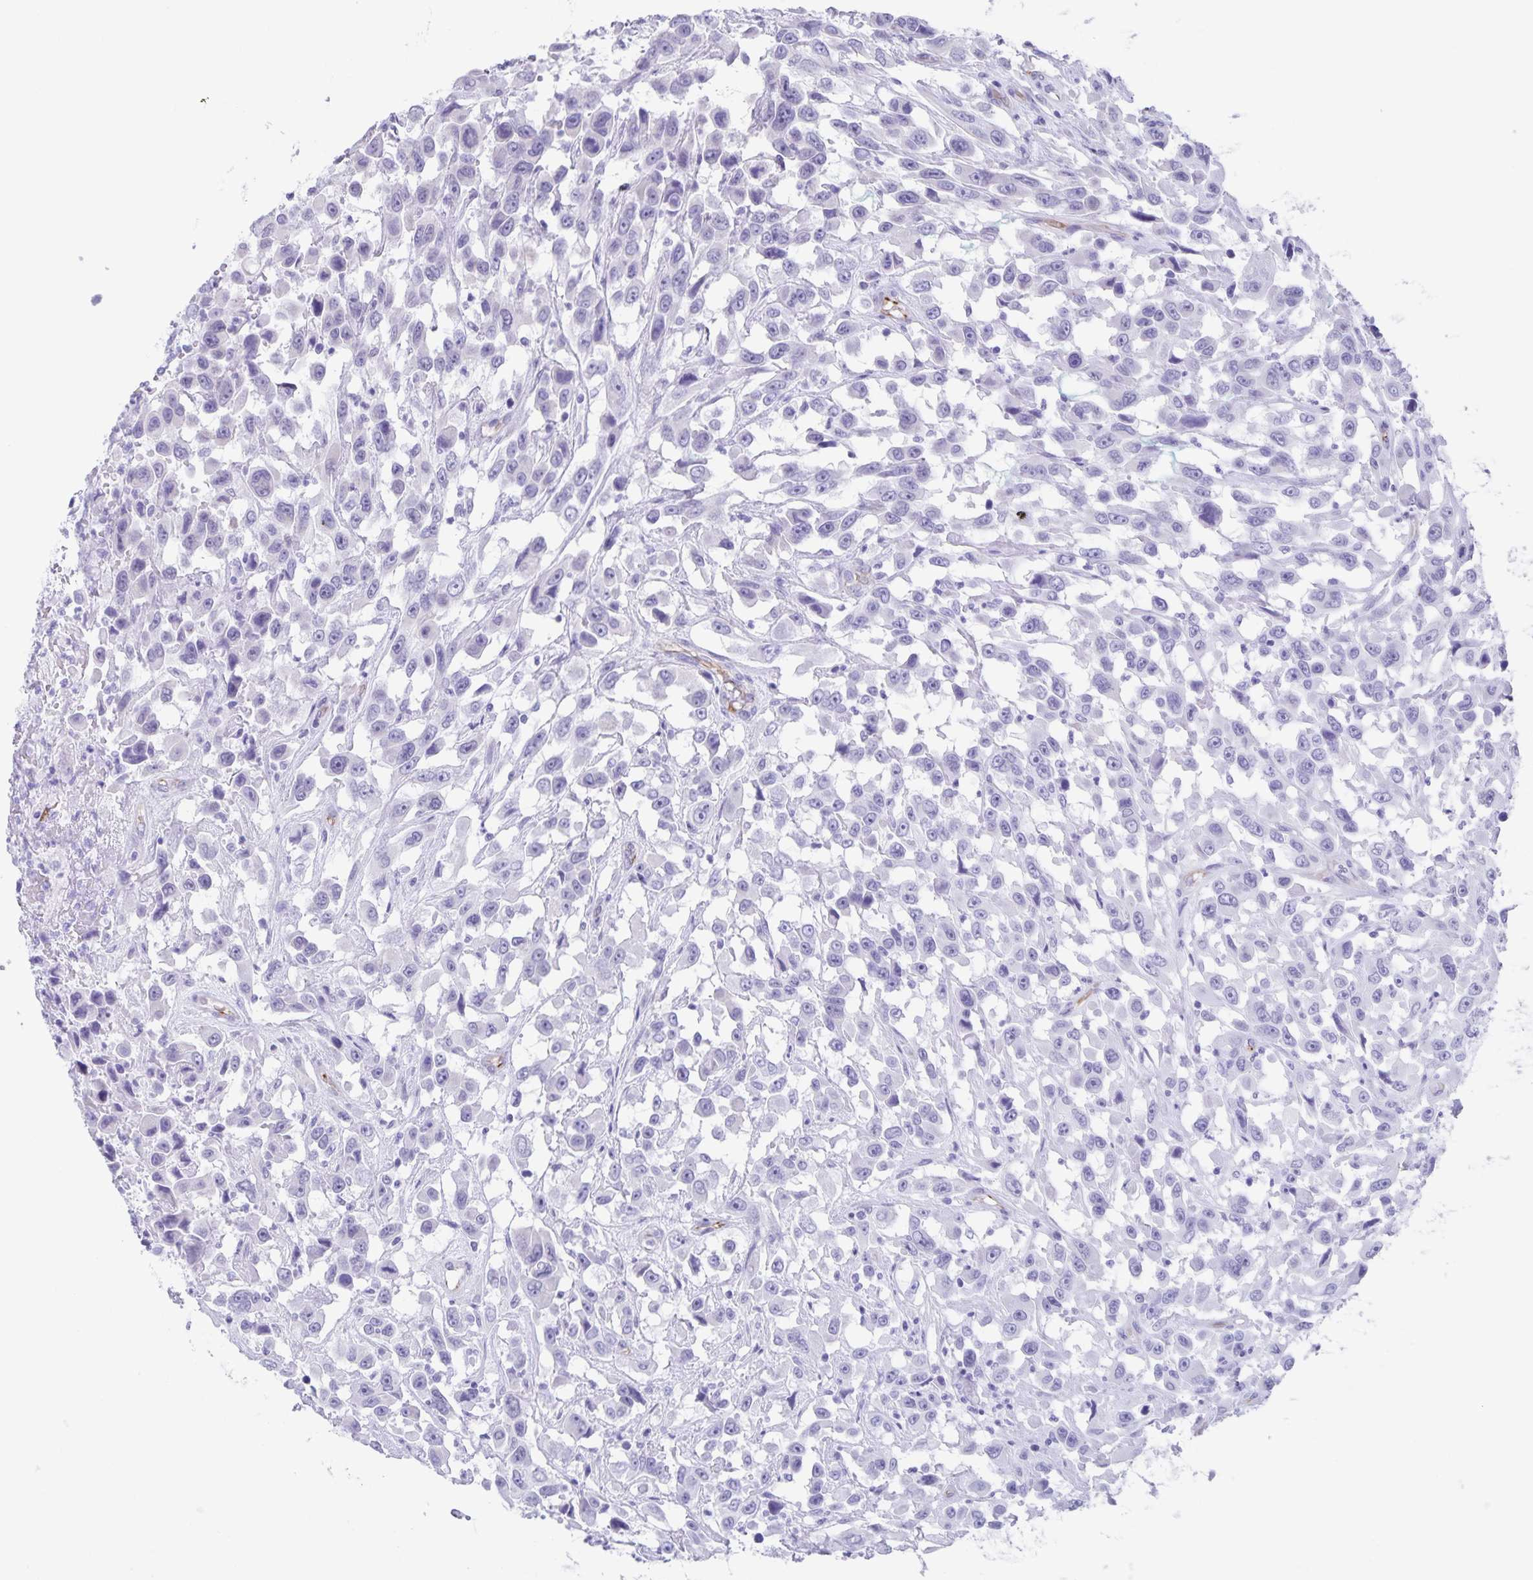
{"staining": {"intensity": "negative", "quantity": "none", "location": "none"}, "tissue": "urothelial cancer", "cell_type": "Tumor cells", "image_type": "cancer", "snomed": [{"axis": "morphology", "description": "Urothelial carcinoma, High grade"}, {"axis": "topography", "description": "Urinary bladder"}], "caption": "This is a photomicrograph of IHC staining of high-grade urothelial carcinoma, which shows no staining in tumor cells. (DAB (3,3'-diaminobenzidine) IHC visualized using brightfield microscopy, high magnification).", "gene": "SYNM", "patient": {"sex": "male", "age": 53}}